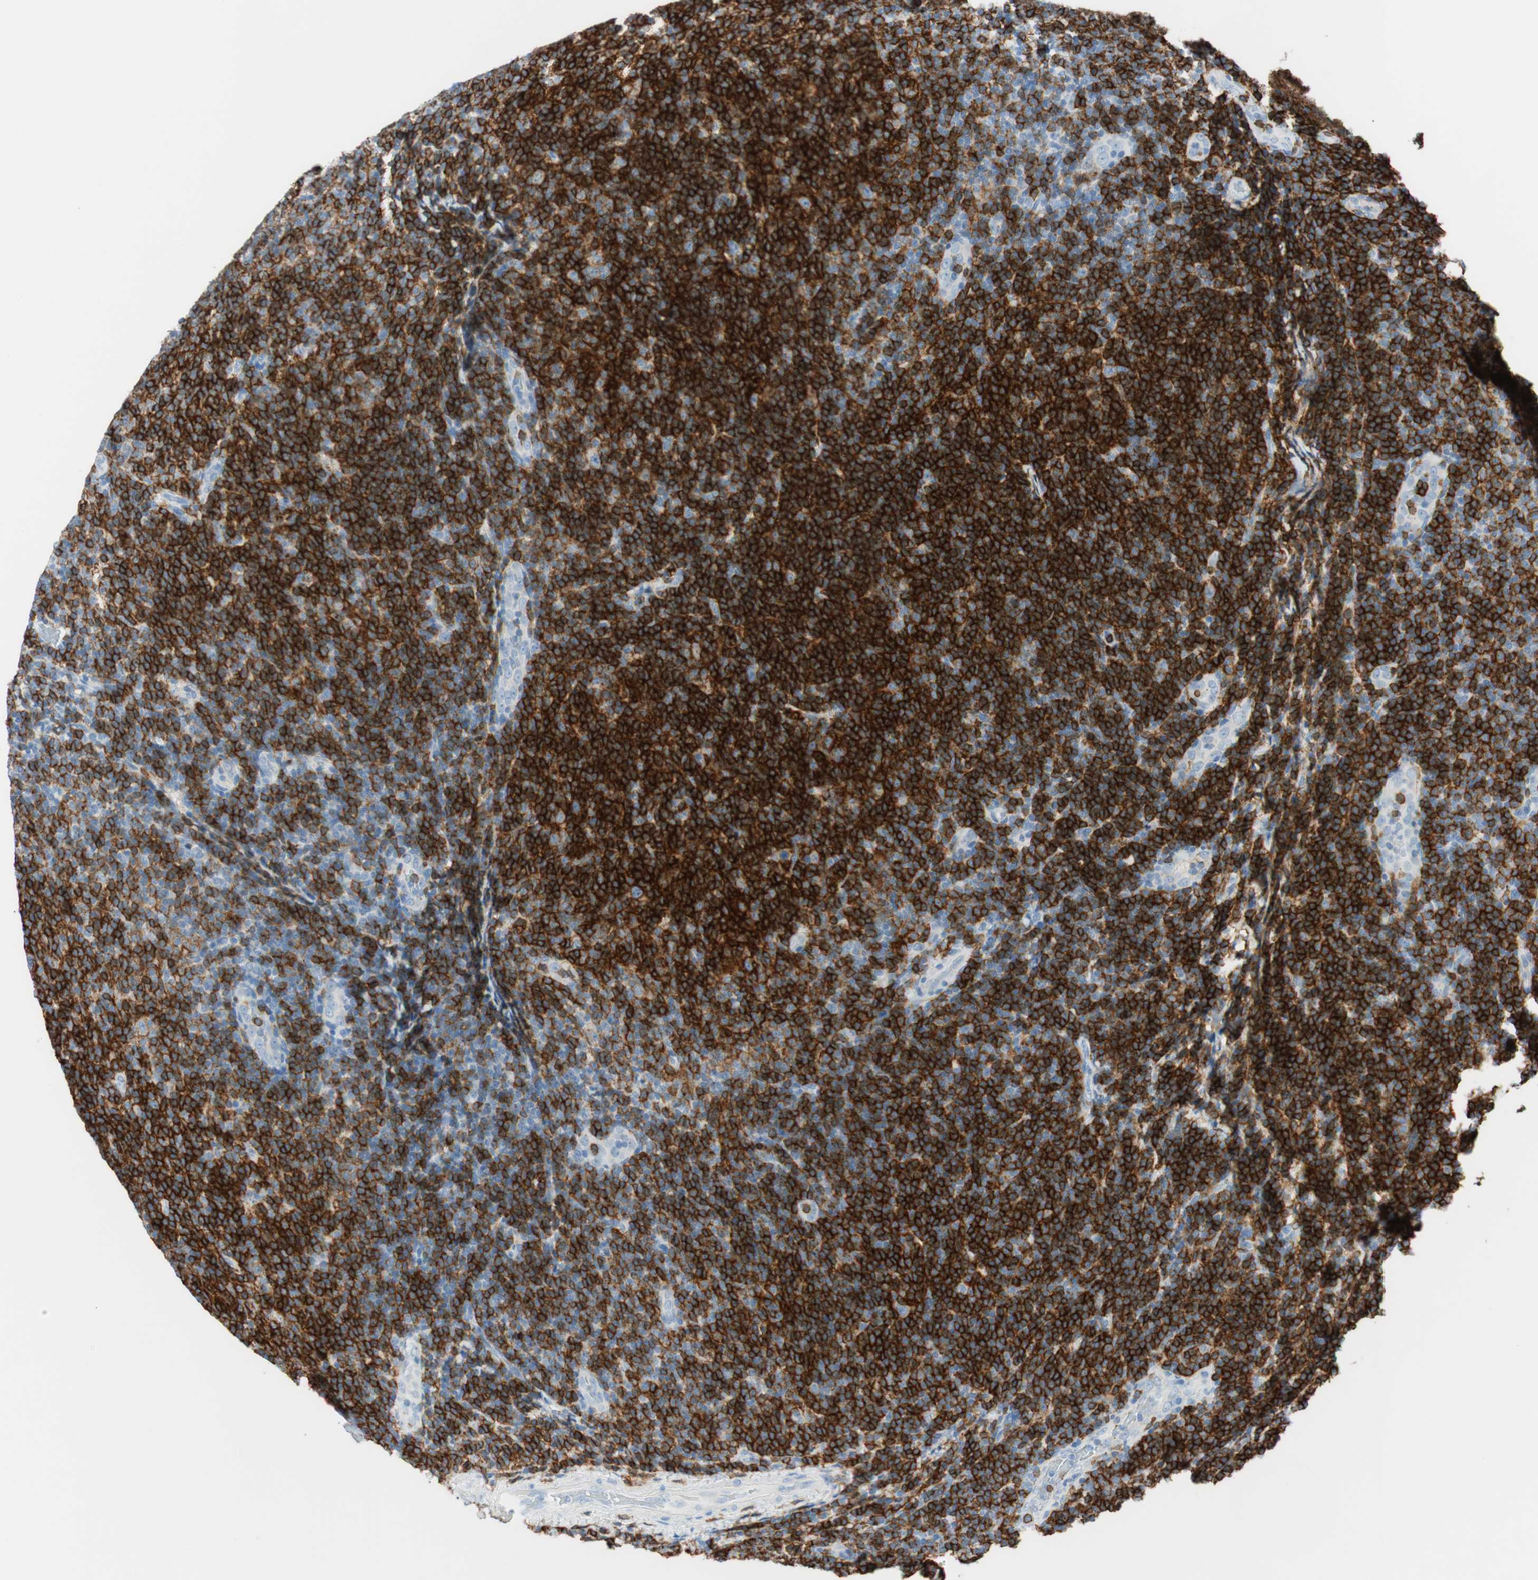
{"staining": {"intensity": "strong", "quantity": ">75%", "location": "cytoplasmic/membranous"}, "tissue": "lymphoma", "cell_type": "Tumor cells", "image_type": "cancer", "snomed": [{"axis": "morphology", "description": "Malignant lymphoma, non-Hodgkin's type, Low grade"}, {"axis": "topography", "description": "Lymph node"}], "caption": "Immunohistochemical staining of human malignant lymphoma, non-Hodgkin's type (low-grade) exhibits strong cytoplasmic/membranous protein staining in approximately >75% of tumor cells.", "gene": "TNFRSF13C", "patient": {"sex": "male", "age": 83}}